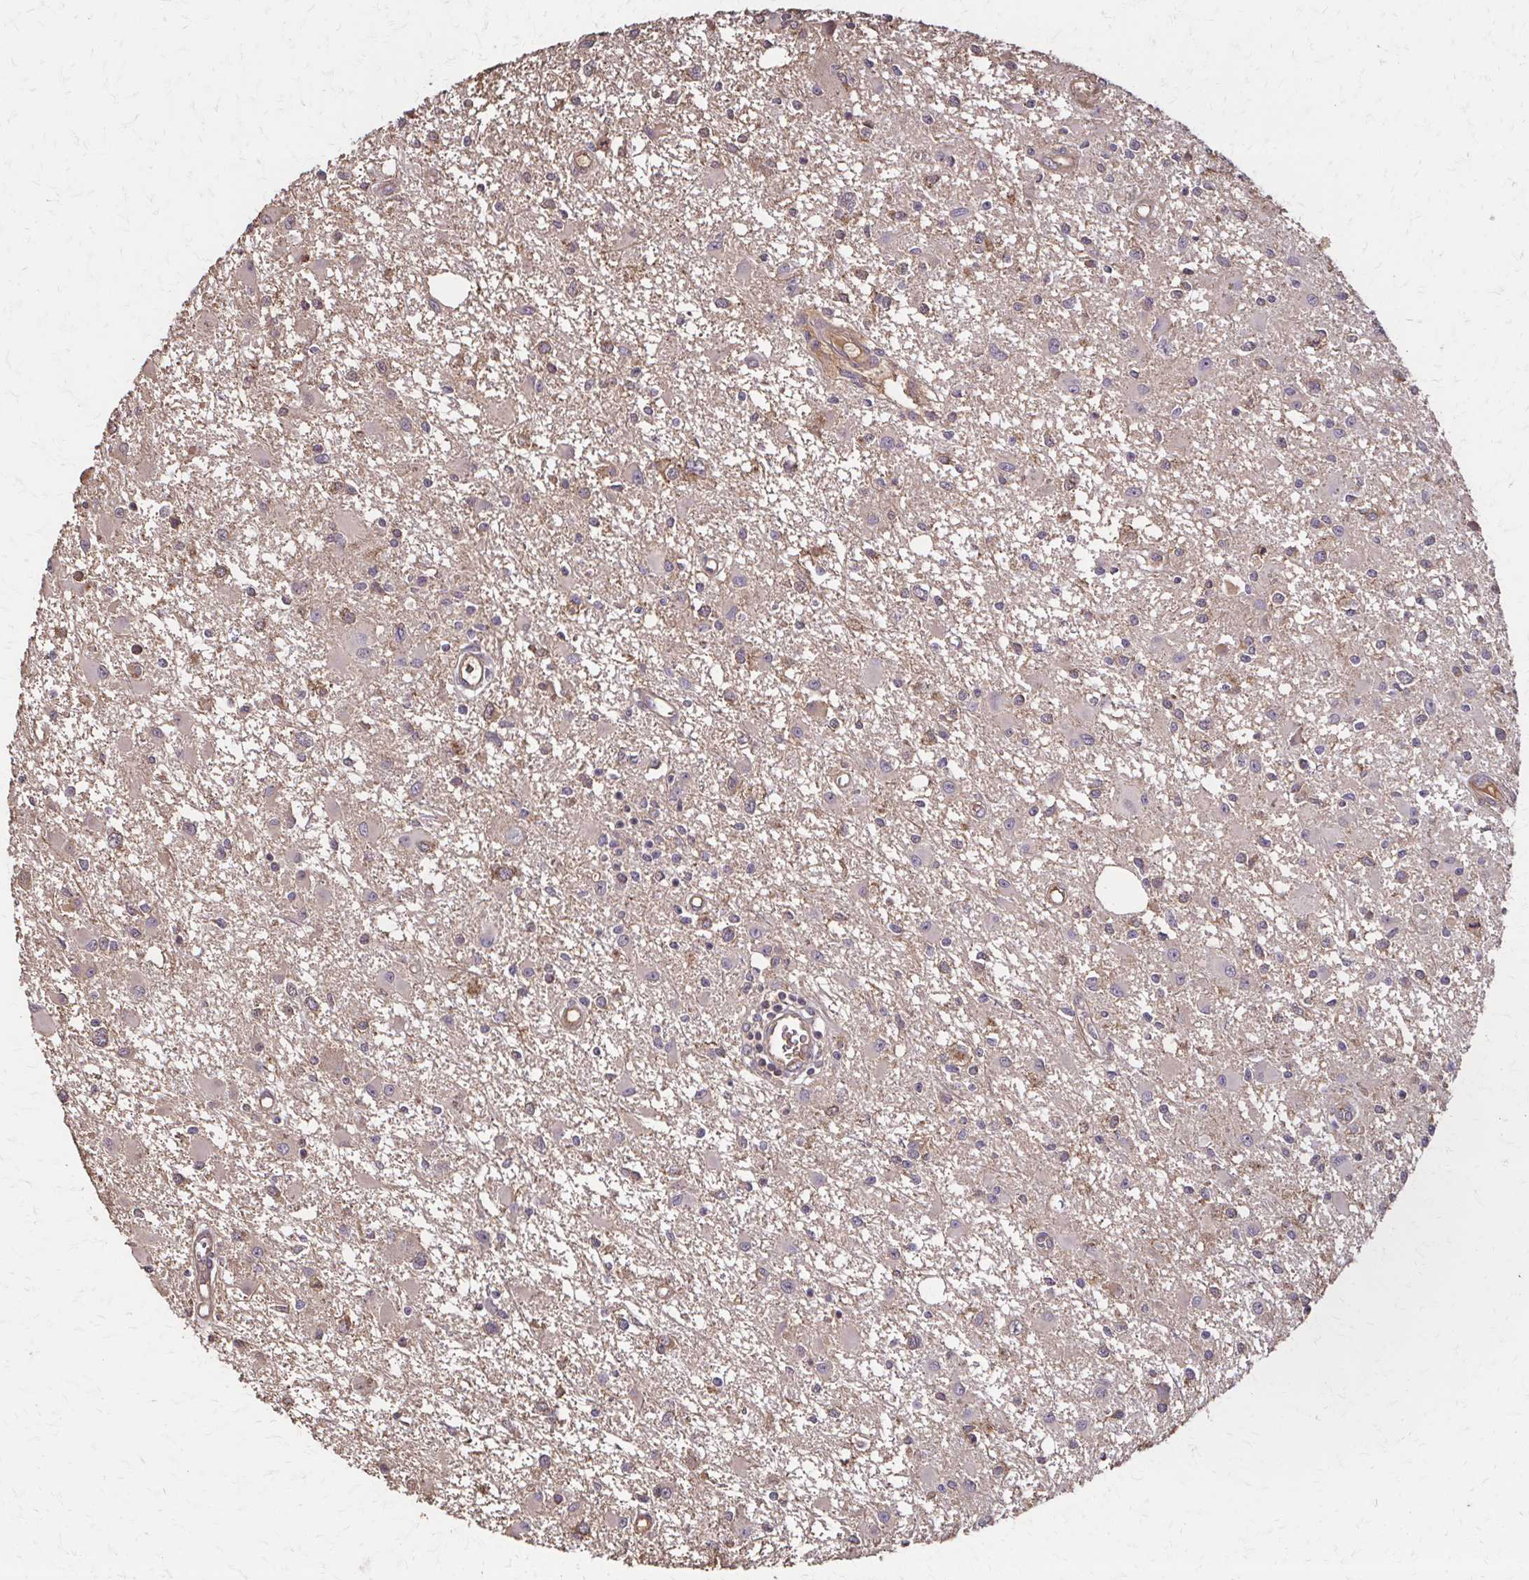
{"staining": {"intensity": "negative", "quantity": "none", "location": "none"}, "tissue": "glioma", "cell_type": "Tumor cells", "image_type": "cancer", "snomed": [{"axis": "morphology", "description": "Glioma, malignant, High grade"}, {"axis": "topography", "description": "Brain"}], "caption": "Glioma was stained to show a protein in brown. There is no significant expression in tumor cells. Brightfield microscopy of IHC stained with DAB (3,3'-diaminobenzidine) (brown) and hematoxylin (blue), captured at high magnification.", "gene": "IL18BP", "patient": {"sex": "male", "age": 54}}